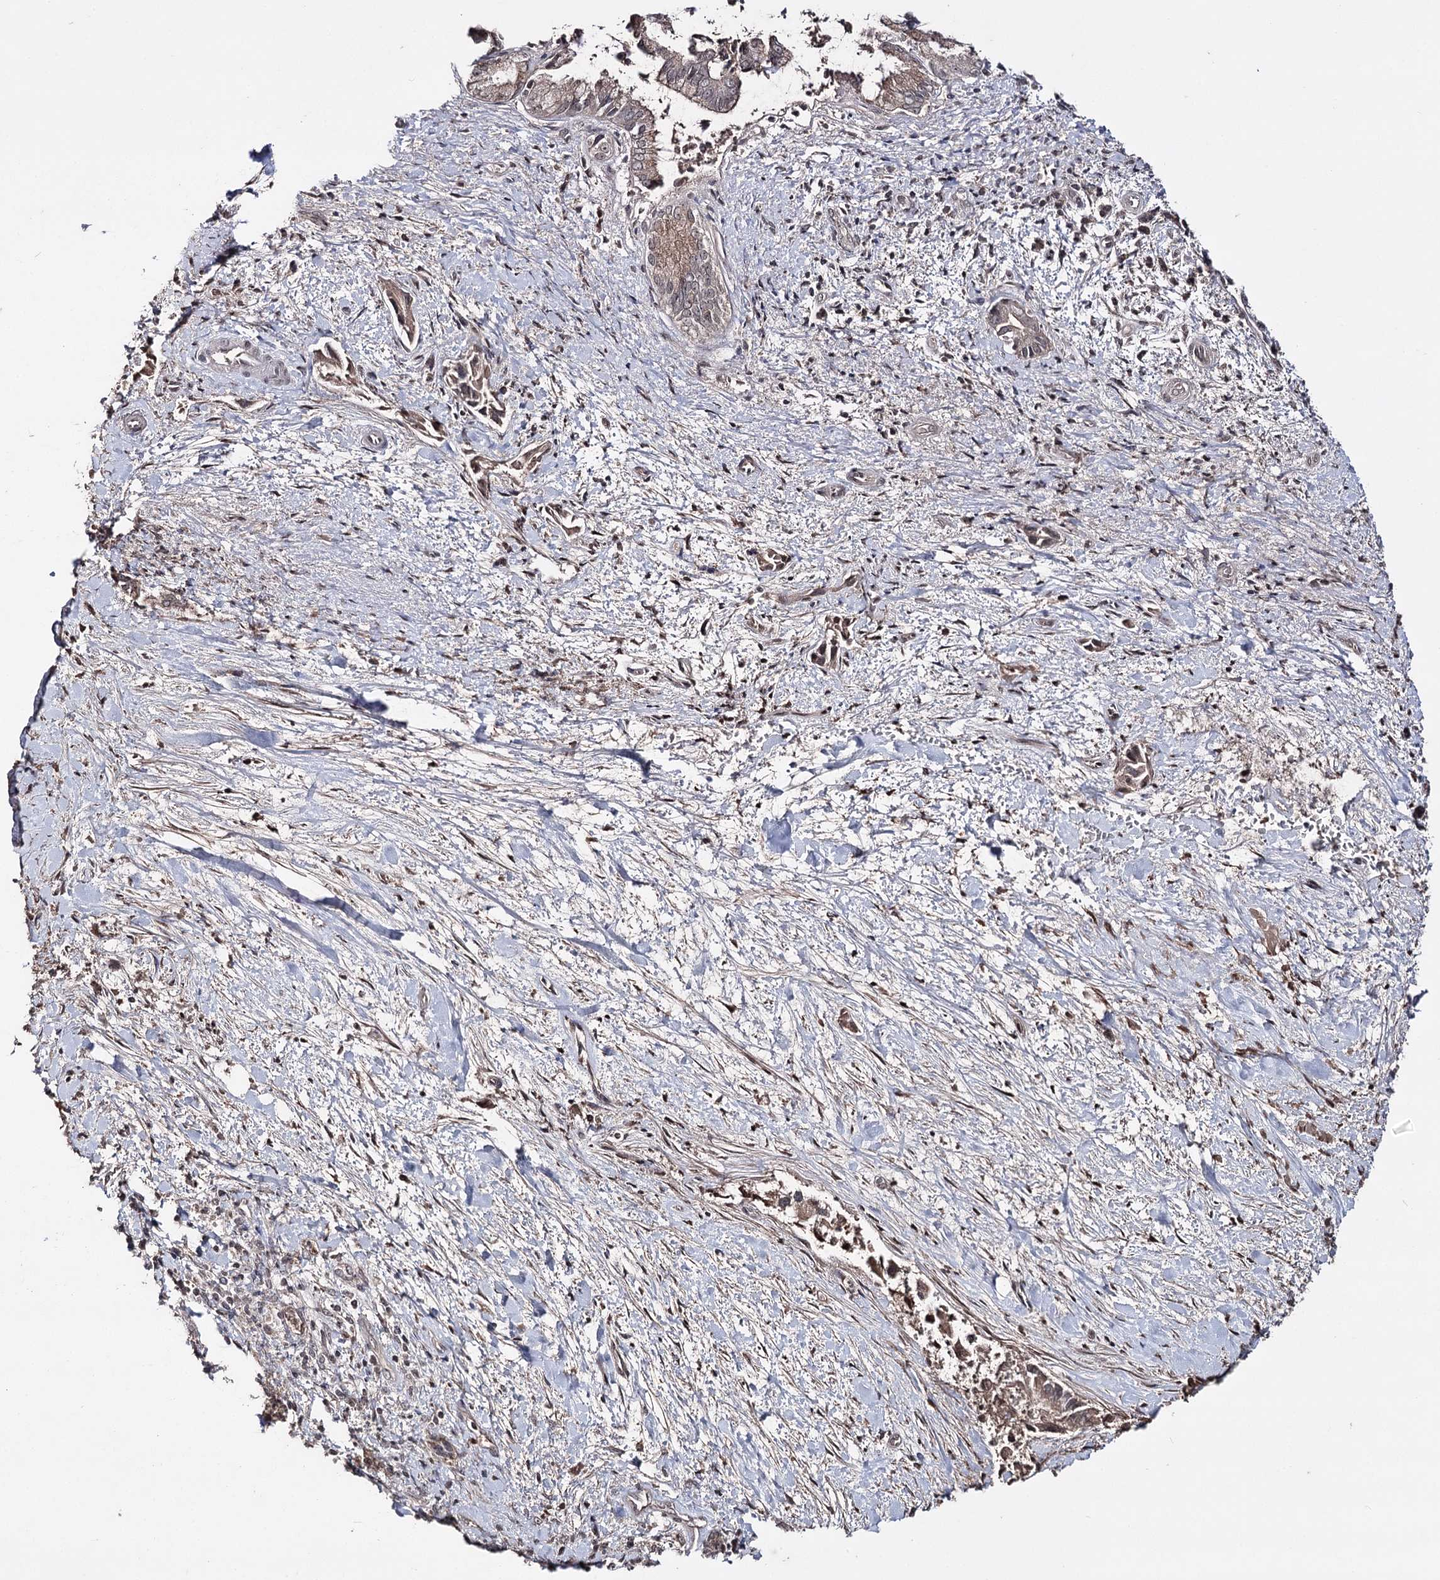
{"staining": {"intensity": "weak", "quantity": "25%-75%", "location": "cytoplasmic/membranous"}, "tissue": "pancreatic cancer", "cell_type": "Tumor cells", "image_type": "cancer", "snomed": [{"axis": "morphology", "description": "Adenocarcinoma, NOS"}, {"axis": "topography", "description": "Pancreas"}], "caption": "A high-resolution image shows IHC staining of adenocarcinoma (pancreatic), which displays weak cytoplasmic/membranous staining in about 25%-75% of tumor cells.", "gene": "SYNGR3", "patient": {"sex": "female", "age": 78}}